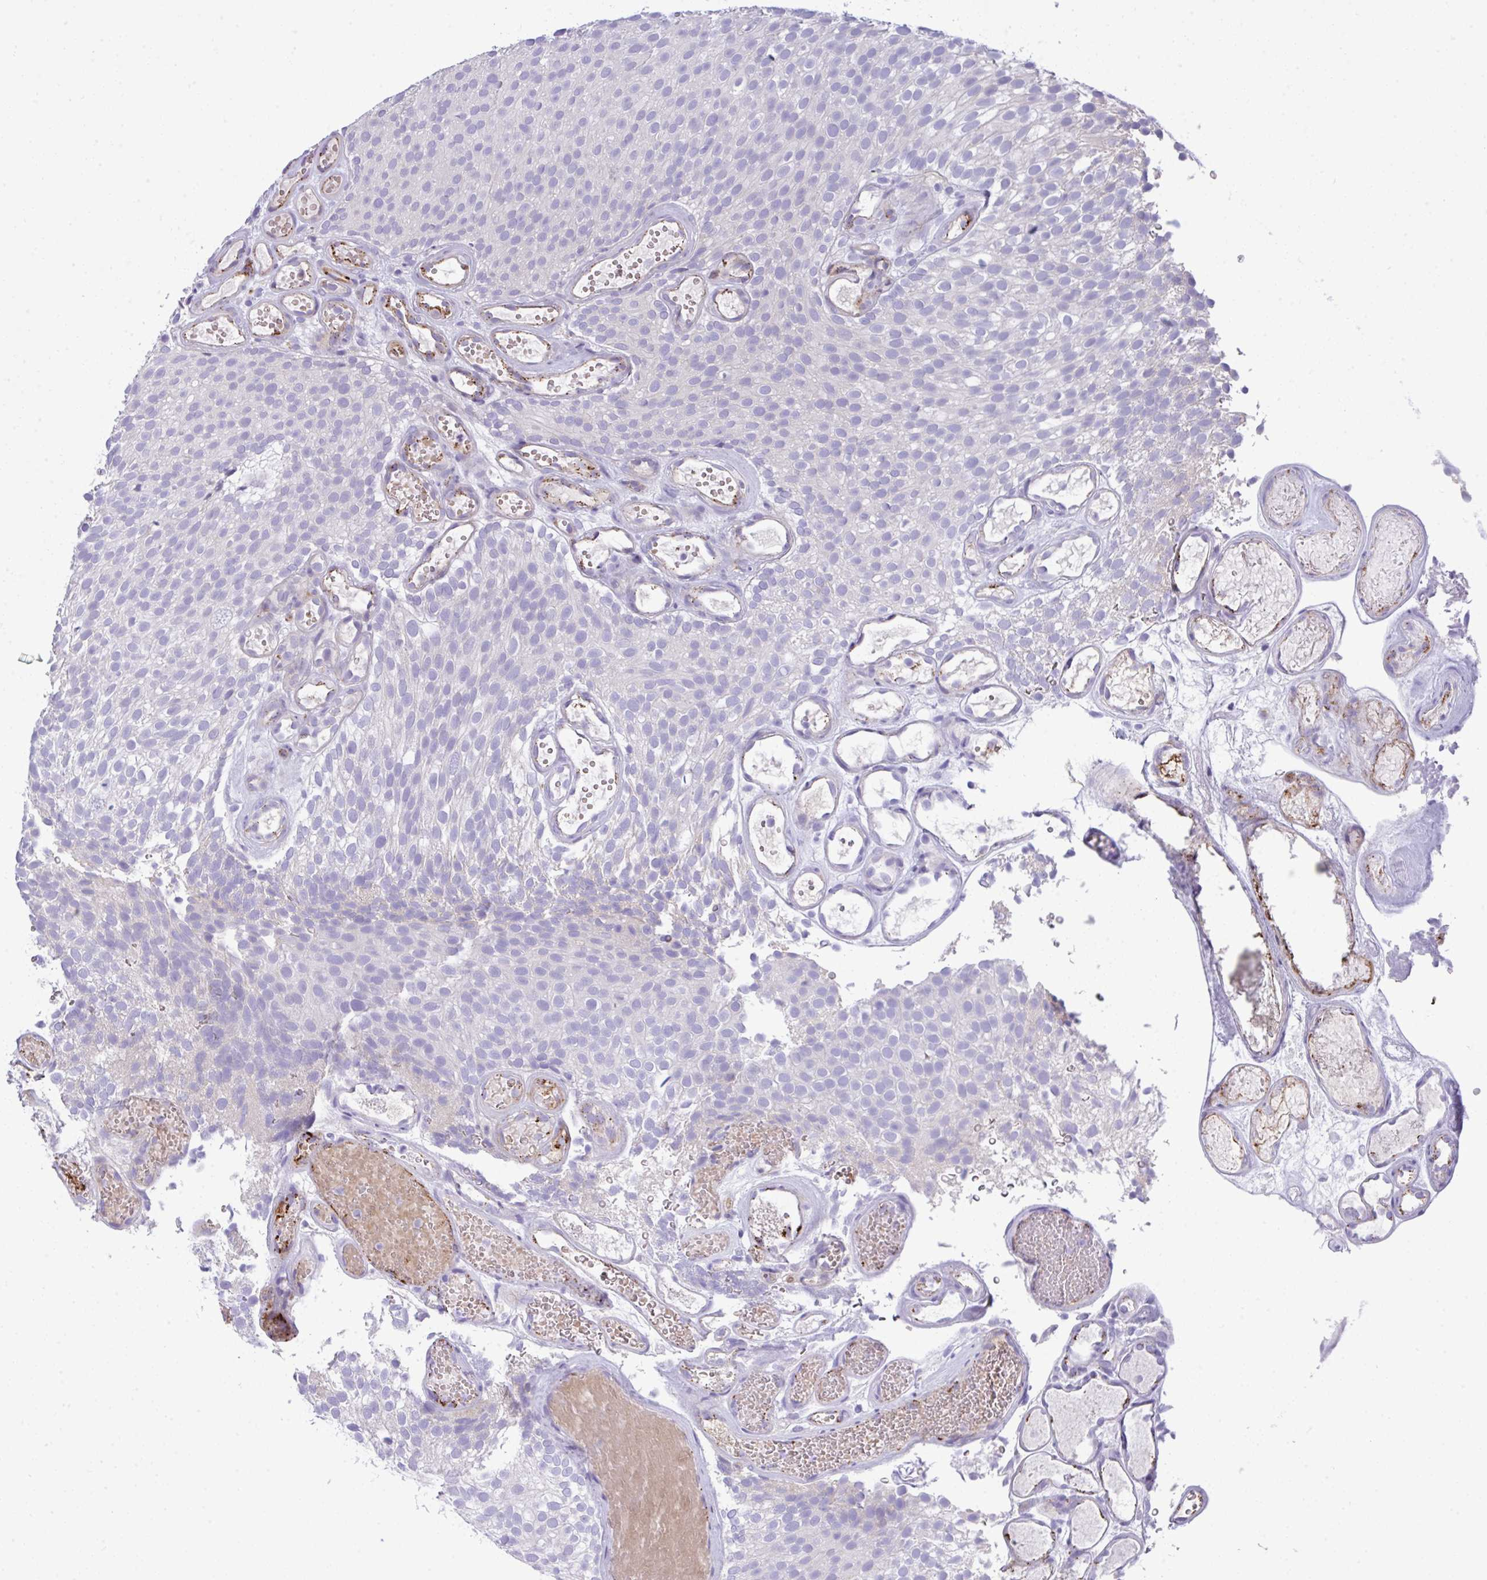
{"staining": {"intensity": "negative", "quantity": "none", "location": "none"}, "tissue": "urothelial cancer", "cell_type": "Tumor cells", "image_type": "cancer", "snomed": [{"axis": "morphology", "description": "Urothelial carcinoma, Low grade"}, {"axis": "topography", "description": "Urinary bladder"}], "caption": "Histopathology image shows no significant protein expression in tumor cells of urothelial cancer.", "gene": "TOR1AIP2", "patient": {"sex": "male", "age": 78}}